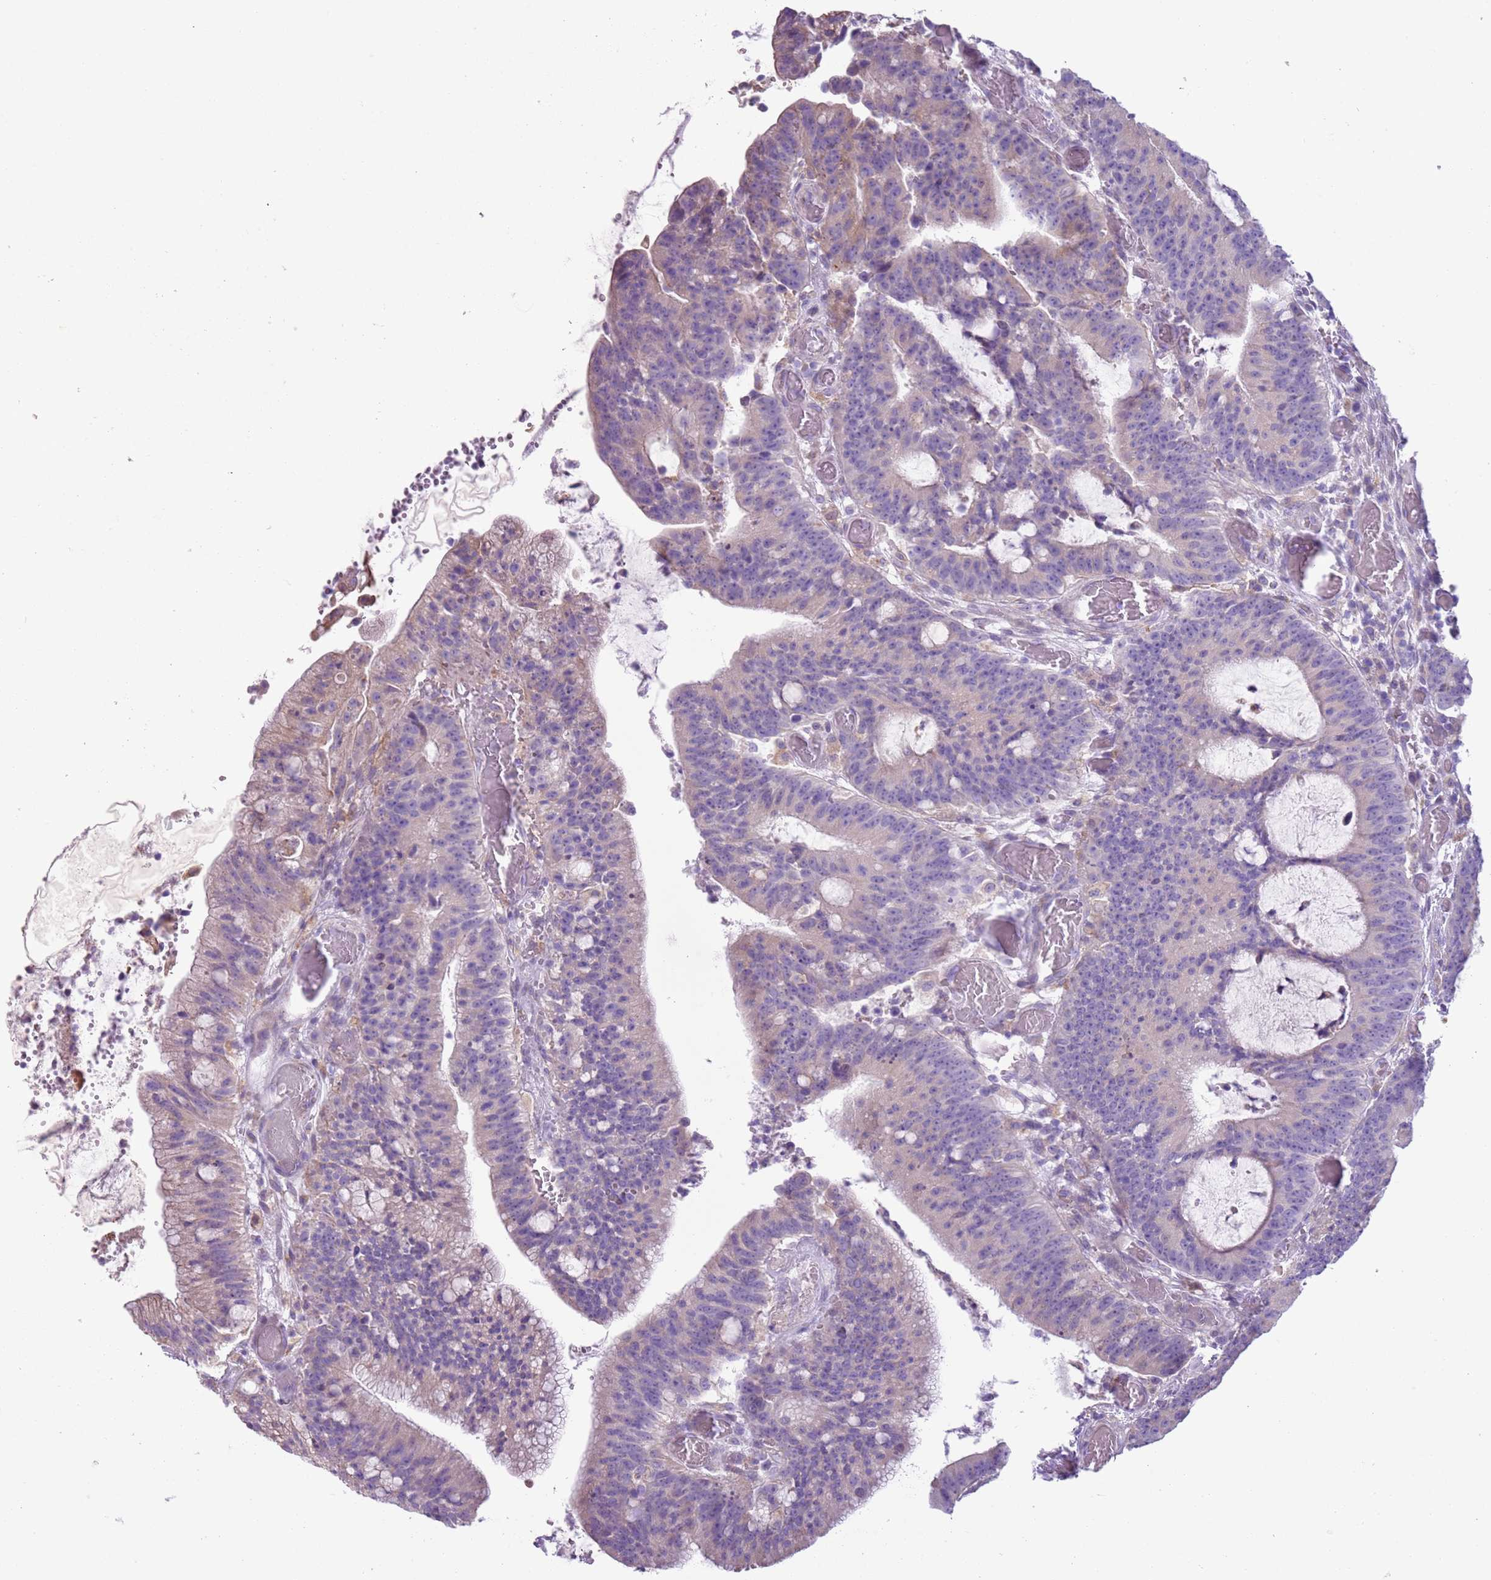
{"staining": {"intensity": "weak", "quantity": "<25%", "location": "cytoplasmic/membranous"}, "tissue": "colorectal cancer", "cell_type": "Tumor cells", "image_type": "cancer", "snomed": [{"axis": "morphology", "description": "Adenocarcinoma, NOS"}, {"axis": "topography", "description": "Rectum"}], "caption": "Tumor cells are negative for brown protein staining in colorectal adenocarcinoma.", "gene": "OAF", "patient": {"sex": "female", "age": 77}}